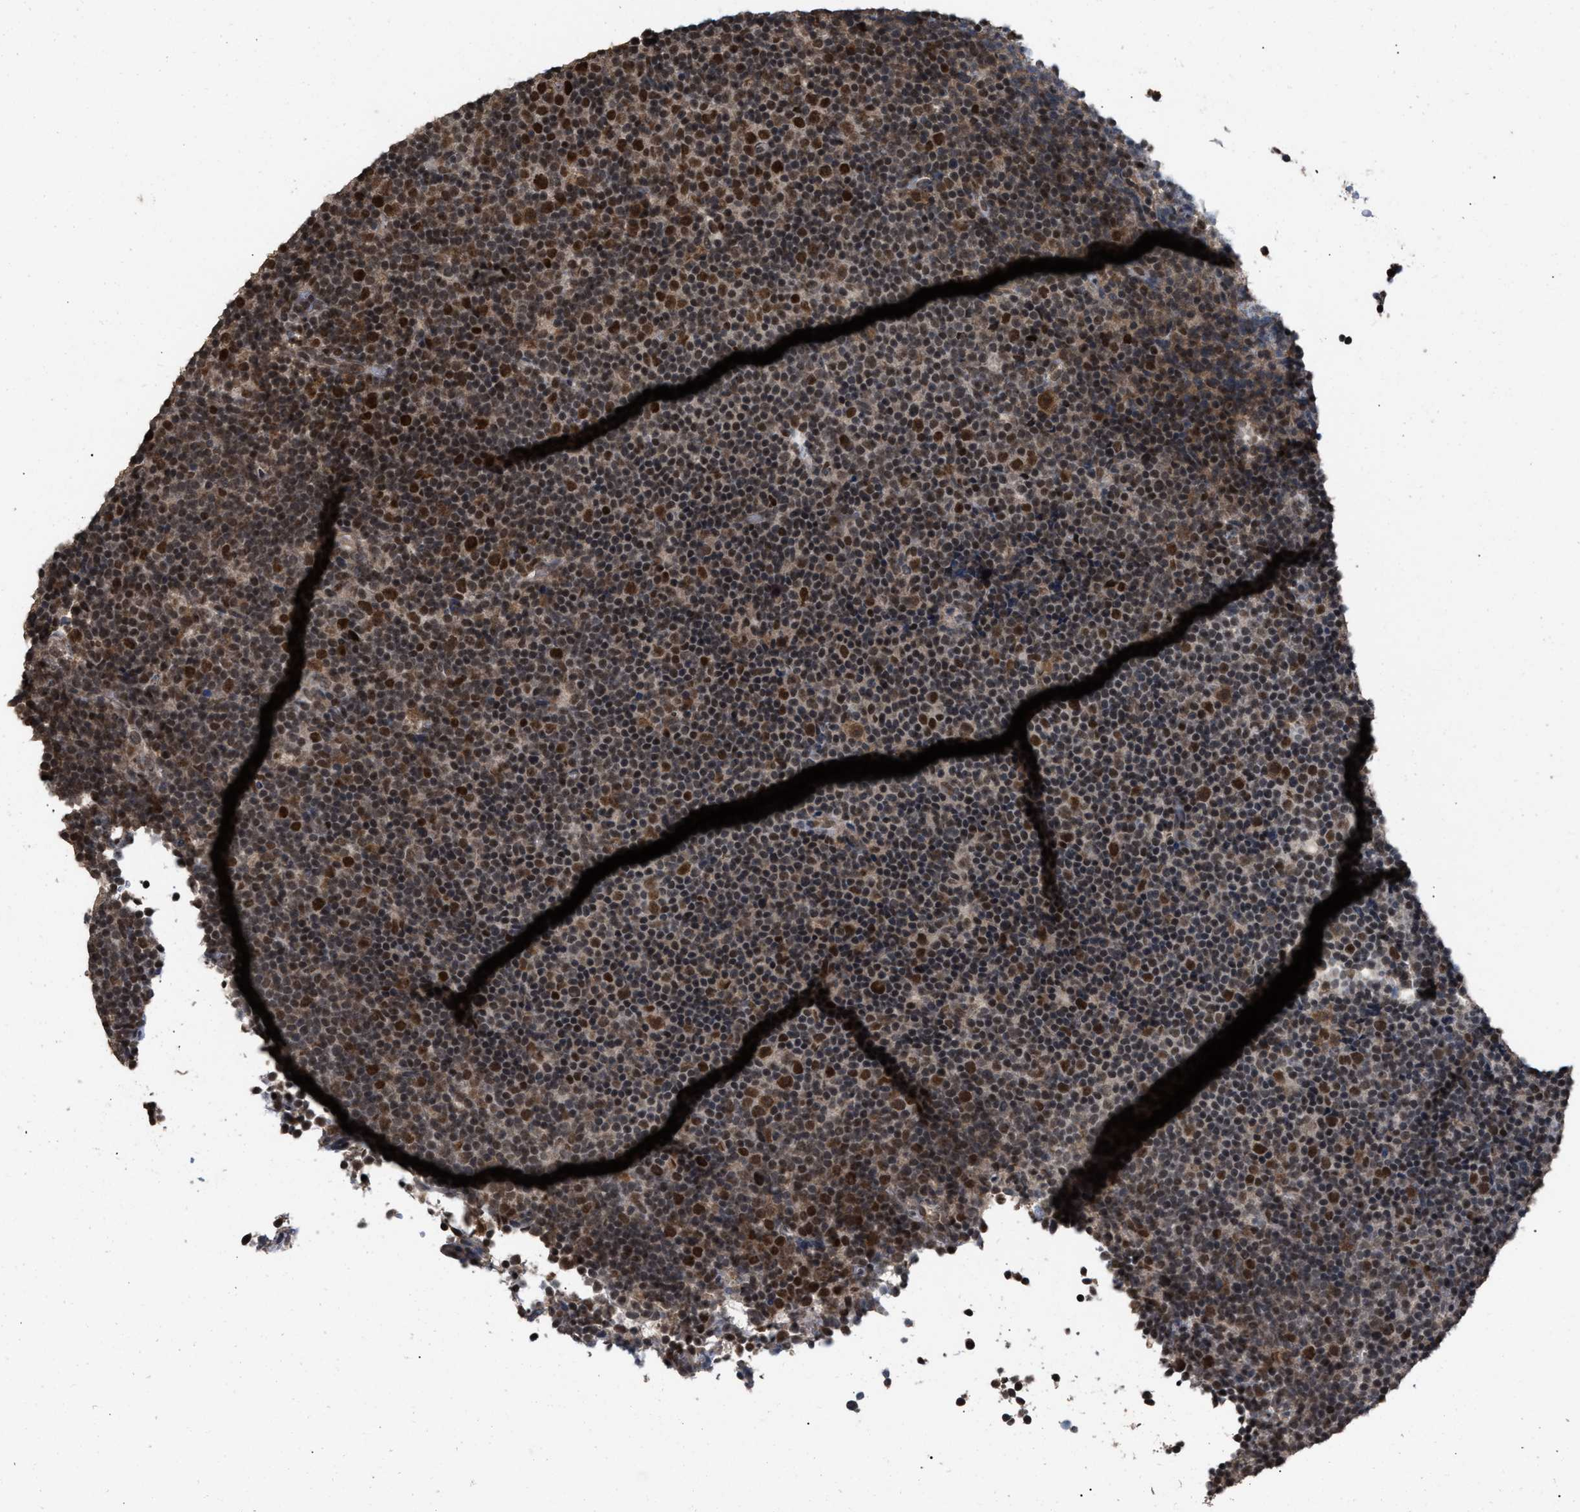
{"staining": {"intensity": "strong", "quantity": "25%-75%", "location": "nuclear"}, "tissue": "lymphoma", "cell_type": "Tumor cells", "image_type": "cancer", "snomed": [{"axis": "morphology", "description": "Malignant lymphoma, non-Hodgkin's type, Low grade"}, {"axis": "topography", "description": "Lymph node"}], "caption": "The micrograph displays immunohistochemical staining of lymphoma. There is strong nuclear positivity is appreciated in approximately 25%-75% of tumor cells.", "gene": "C9orf78", "patient": {"sex": "female", "age": 67}}